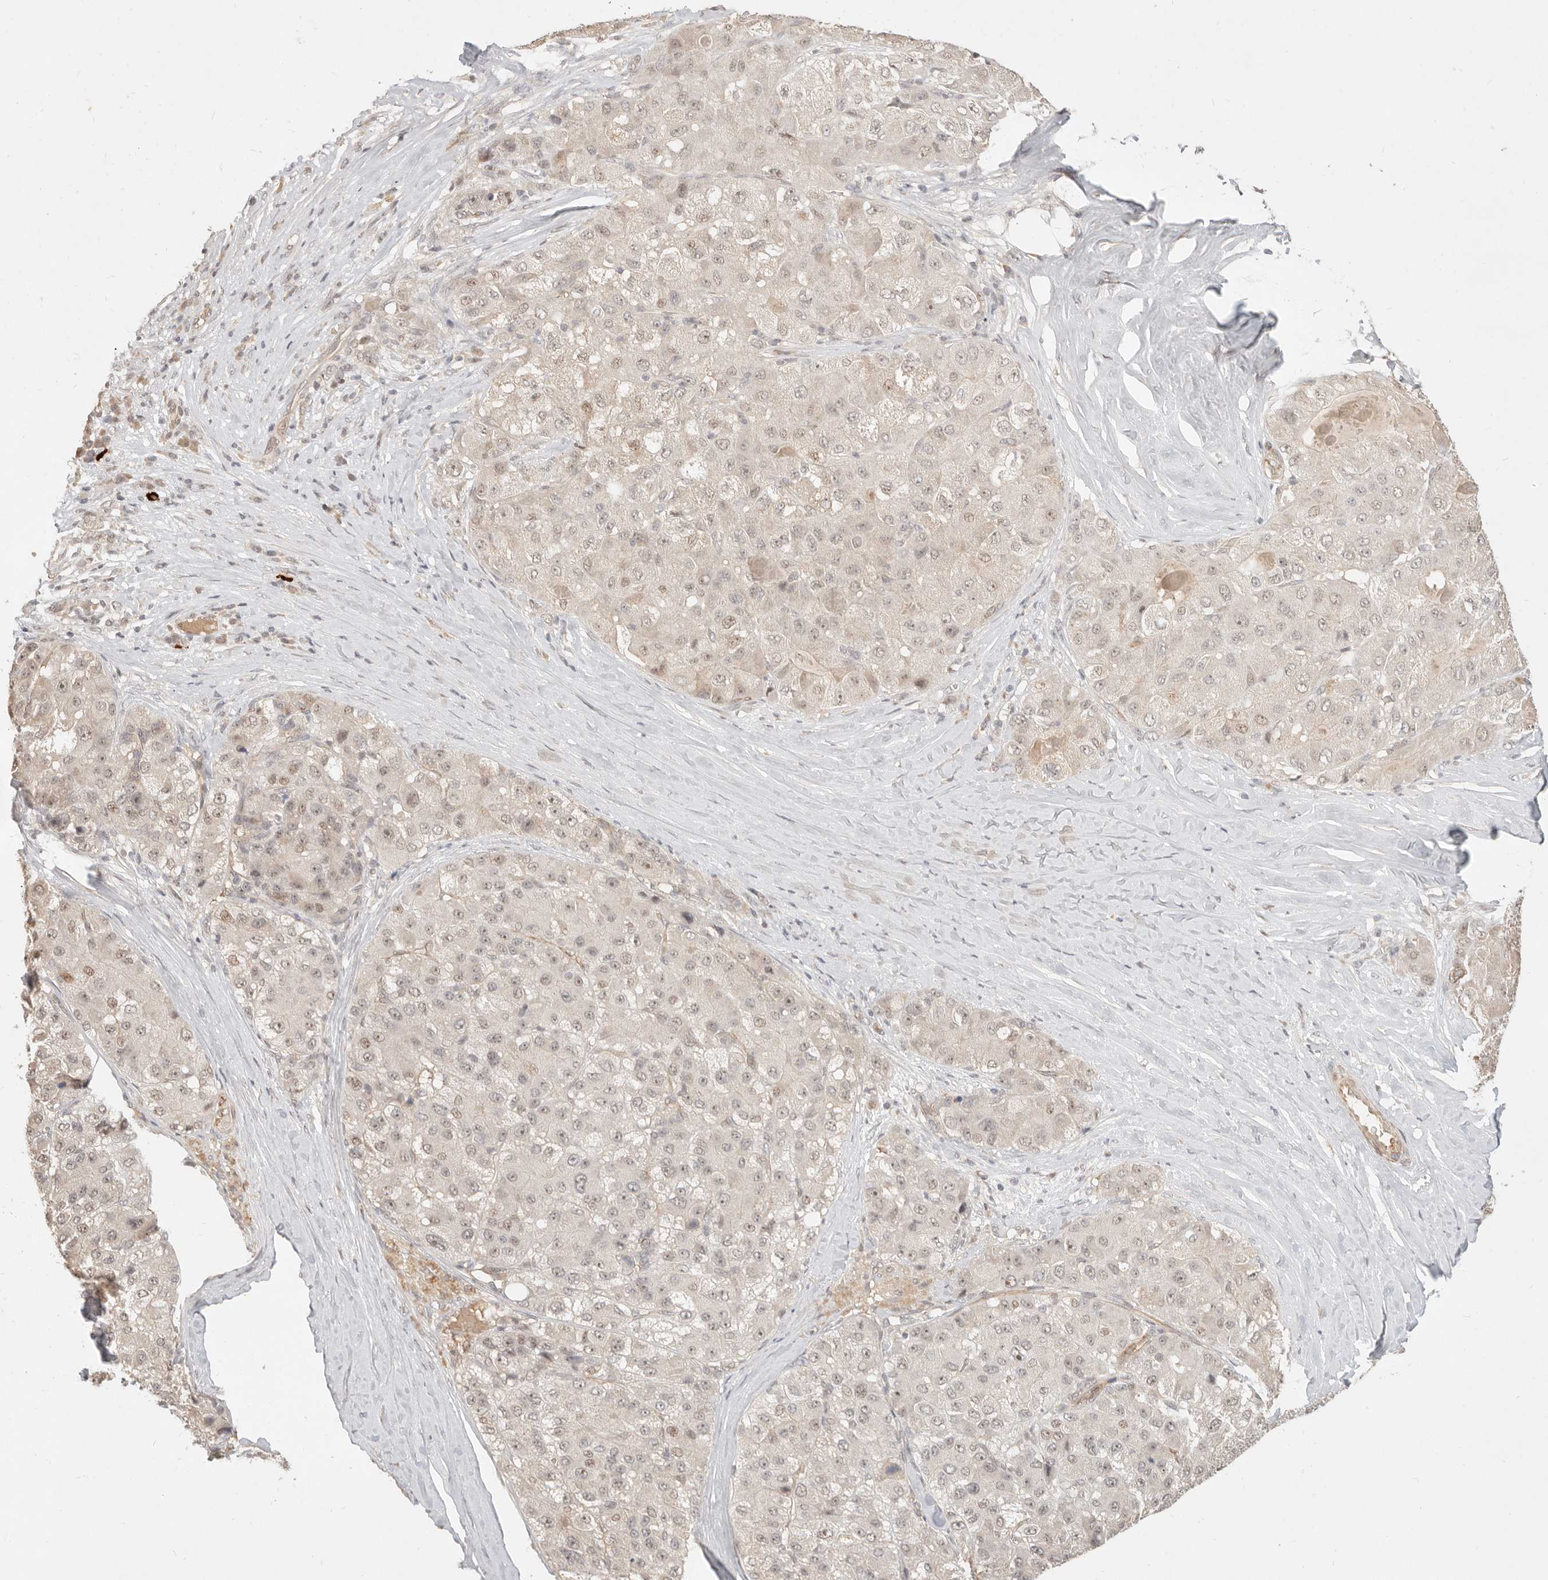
{"staining": {"intensity": "weak", "quantity": ">75%", "location": "nuclear"}, "tissue": "liver cancer", "cell_type": "Tumor cells", "image_type": "cancer", "snomed": [{"axis": "morphology", "description": "Carcinoma, Hepatocellular, NOS"}, {"axis": "topography", "description": "Liver"}], "caption": "Weak nuclear staining for a protein is seen in about >75% of tumor cells of hepatocellular carcinoma (liver) using immunohistochemistry.", "gene": "MEP1A", "patient": {"sex": "male", "age": 80}}